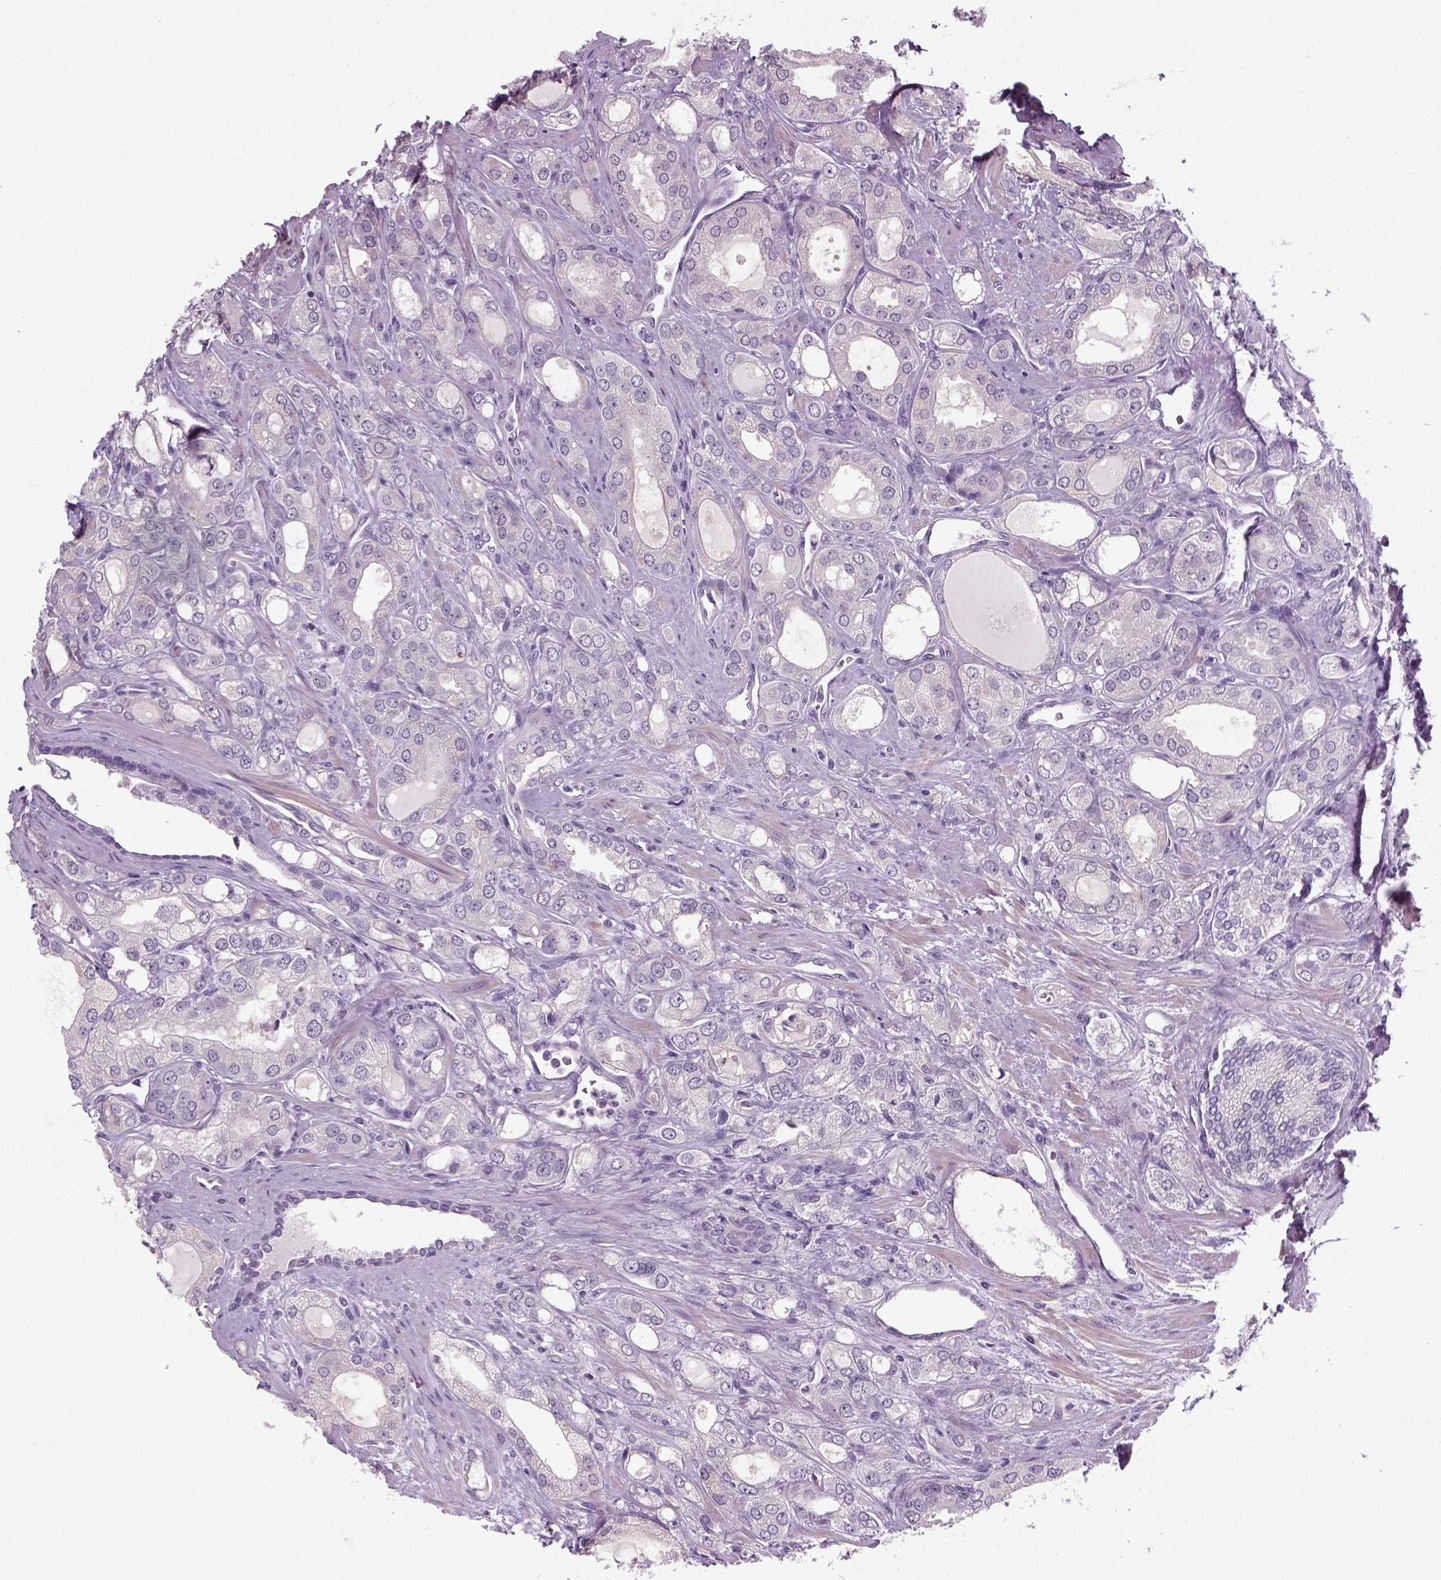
{"staining": {"intensity": "negative", "quantity": "none", "location": "none"}, "tissue": "prostate cancer", "cell_type": "Tumor cells", "image_type": "cancer", "snomed": [{"axis": "morphology", "description": "Adenocarcinoma, NOS"}, {"axis": "morphology", "description": "Adenocarcinoma, High grade"}, {"axis": "topography", "description": "Prostate"}], "caption": "Micrograph shows no protein staining in tumor cells of adenocarcinoma (prostate) tissue.", "gene": "ELOVL3", "patient": {"sex": "male", "age": 70}}